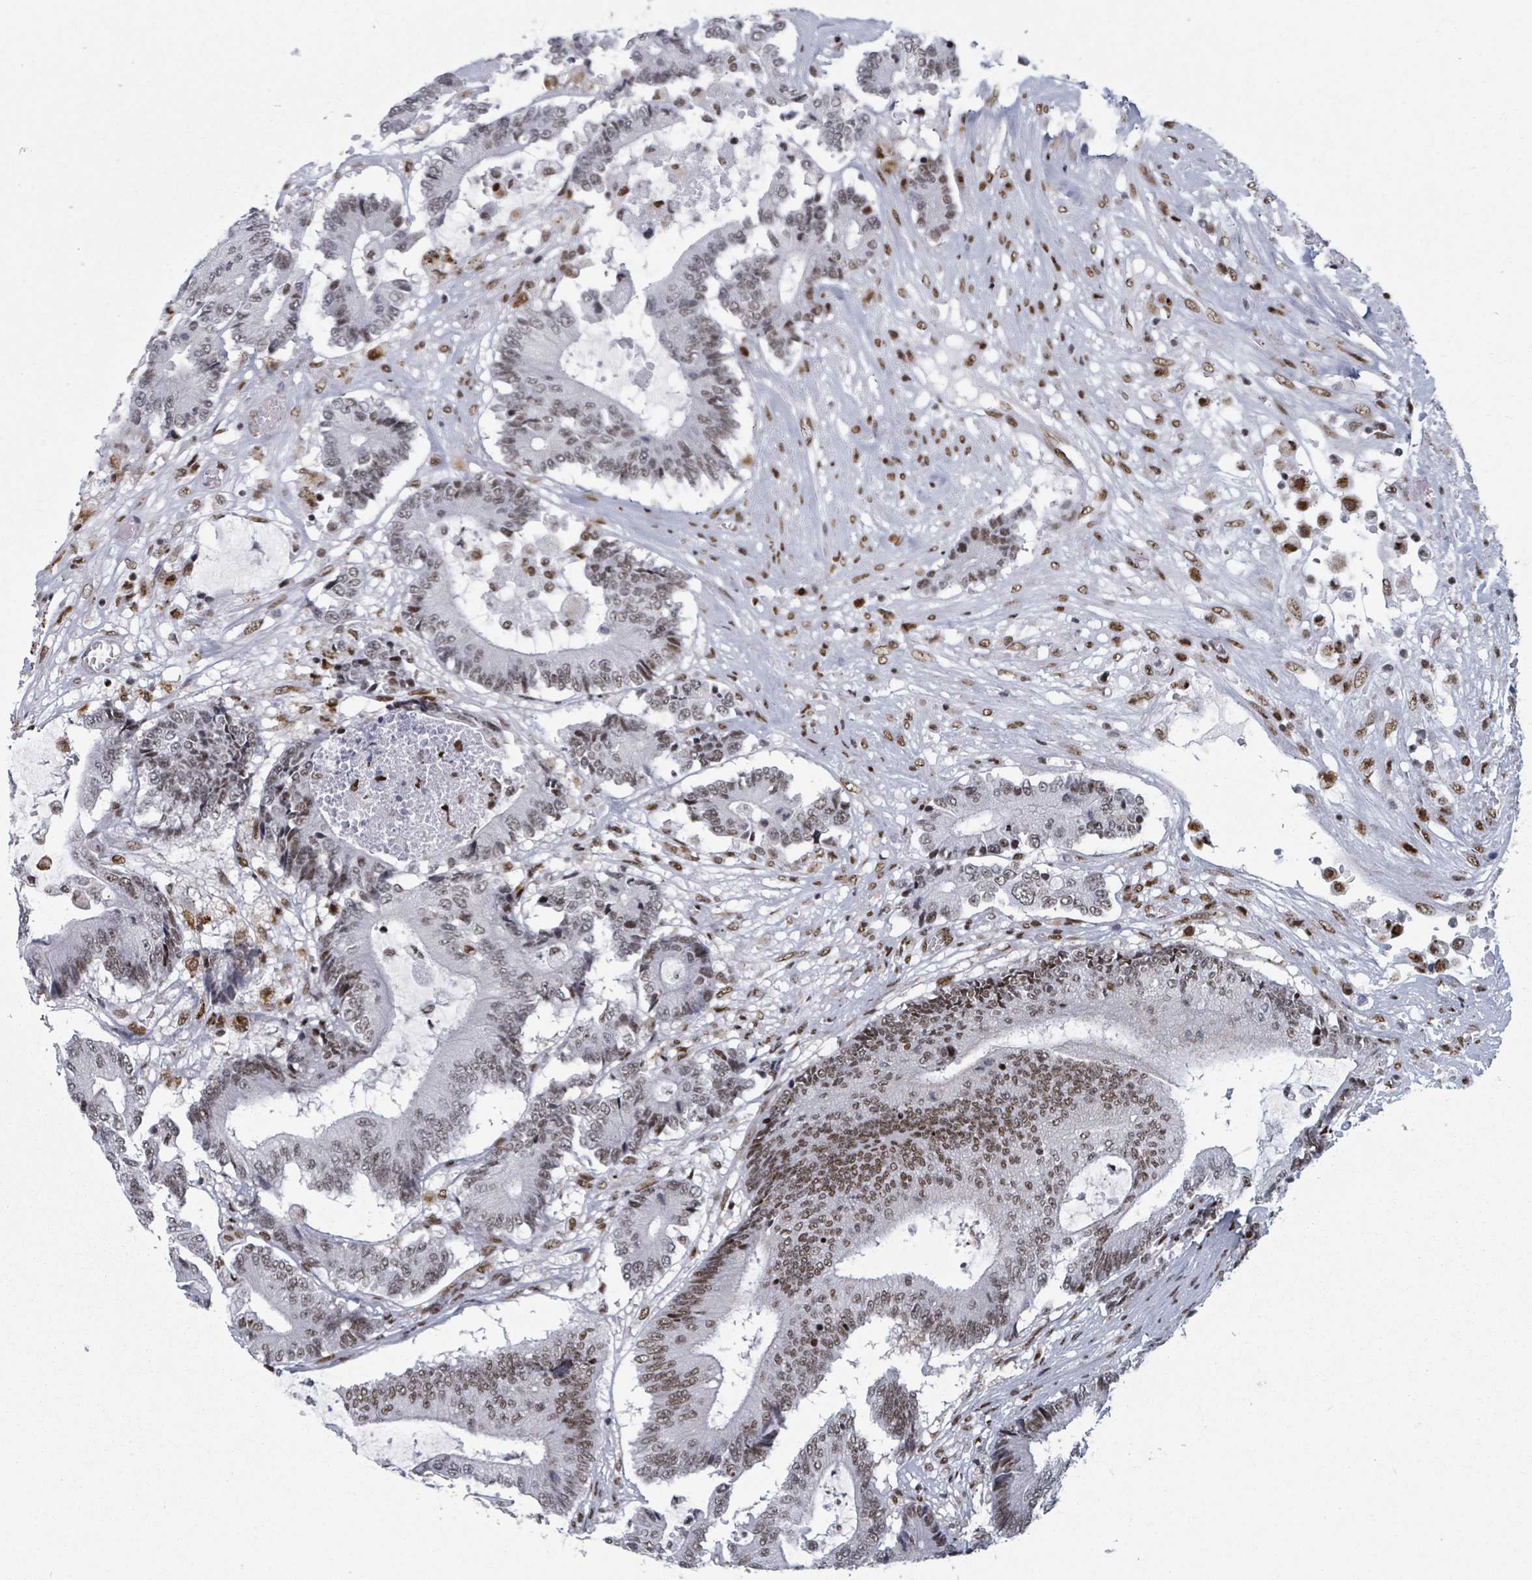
{"staining": {"intensity": "moderate", "quantity": ">75%", "location": "nuclear"}, "tissue": "colorectal cancer", "cell_type": "Tumor cells", "image_type": "cancer", "snomed": [{"axis": "morphology", "description": "Adenocarcinoma, NOS"}, {"axis": "topography", "description": "Colon"}], "caption": "An image of human colorectal adenocarcinoma stained for a protein exhibits moderate nuclear brown staining in tumor cells. The staining is performed using DAB brown chromogen to label protein expression. The nuclei are counter-stained blue using hematoxylin.", "gene": "DHX16", "patient": {"sex": "female", "age": 84}}